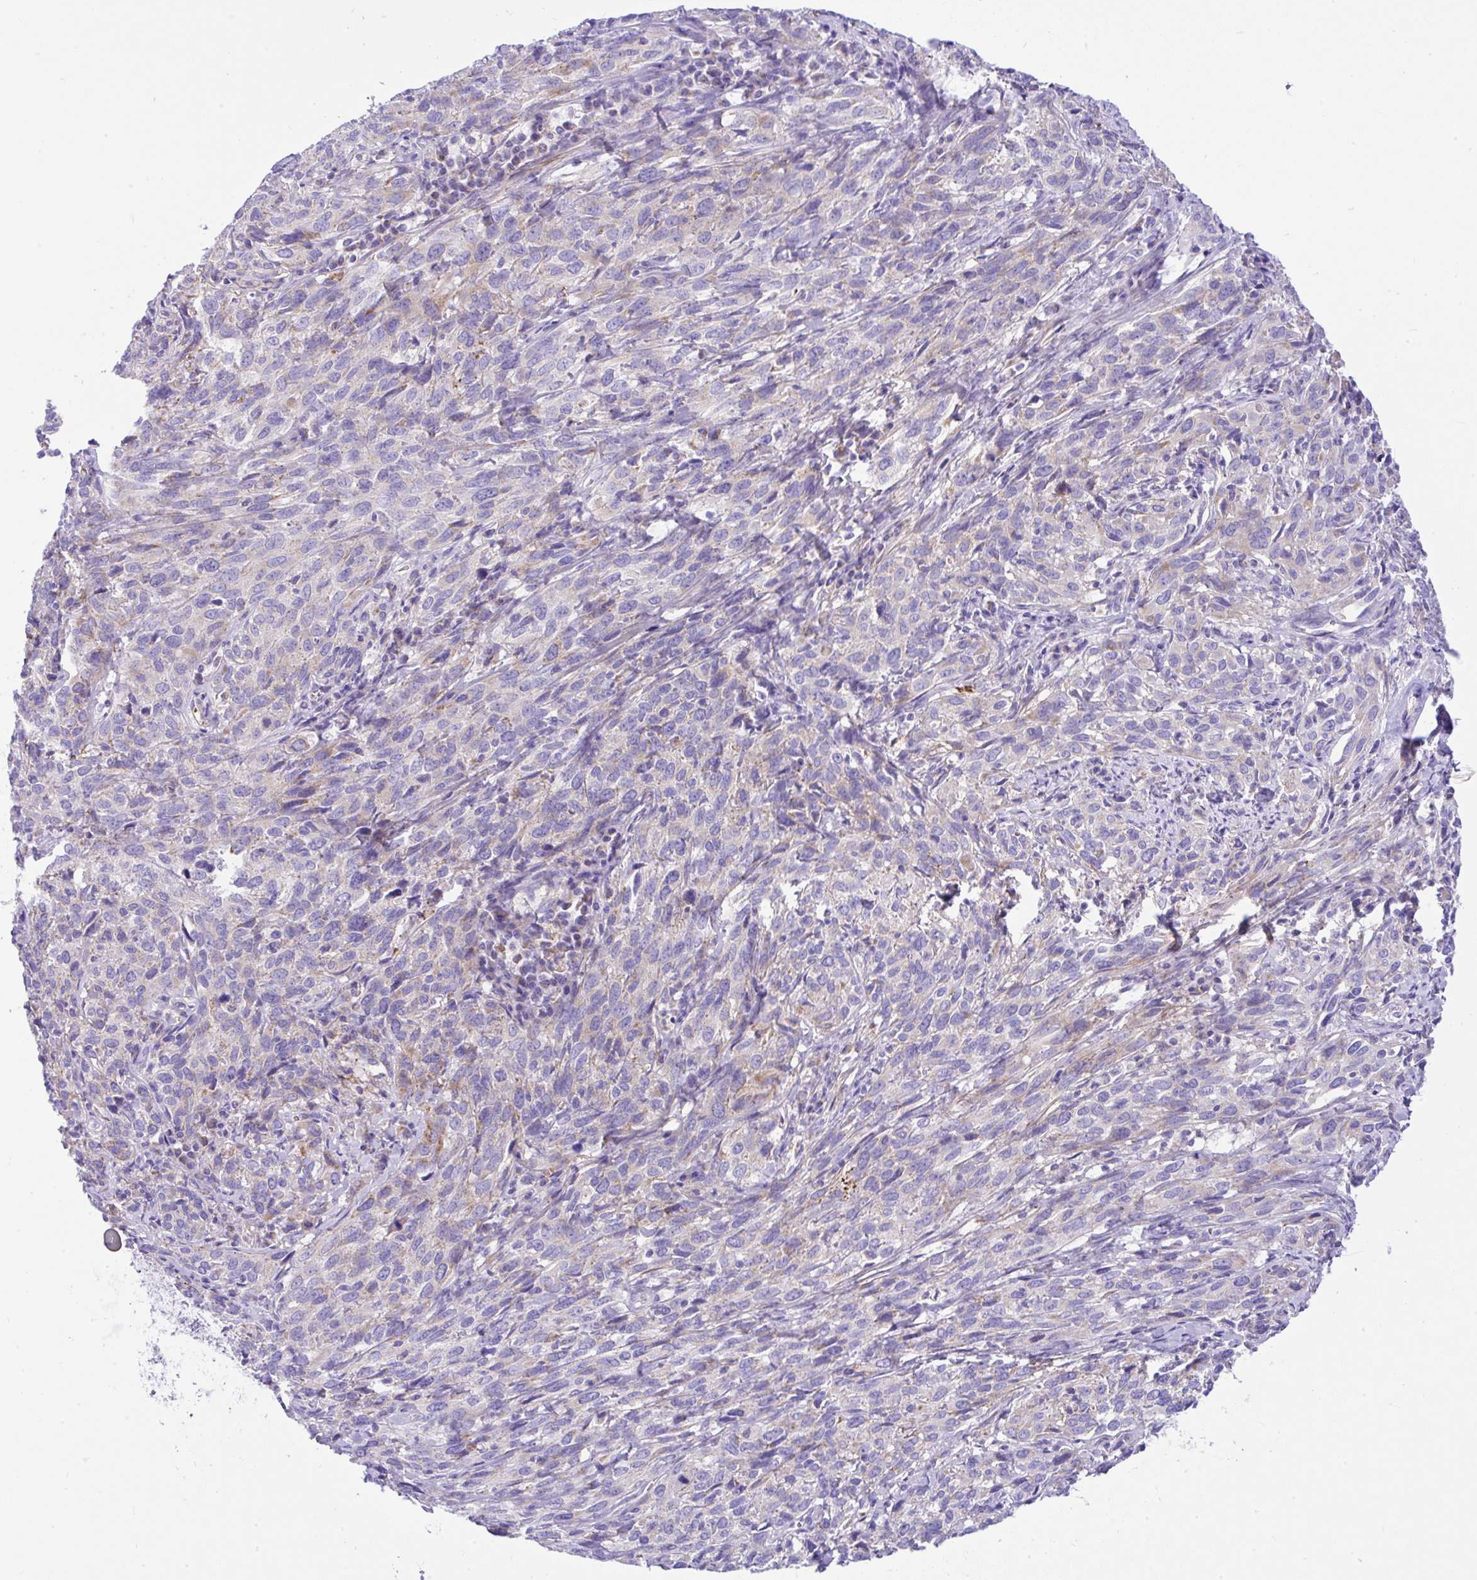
{"staining": {"intensity": "weak", "quantity": "<25%", "location": "cytoplasmic/membranous"}, "tissue": "cervical cancer", "cell_type": "Tumor cells", "image_type": "cancer", "snomed": [{"axis": "morphology", "description": "Squamous cell carcinoma, NOS"}, {"axis": "topography", "description": "Cervix"}], "caption": "Immunohistochemistry (IHC) photomicrograph of neoplastic tissue: cervical cancer (squamous cell carcinoma) stained with DAB (3,3'-diaminobenzidine) reveals no significant protein staining in tumor cells.", "gene": "SLC13A1", "patient": {"sex": "female", "age": 51}}